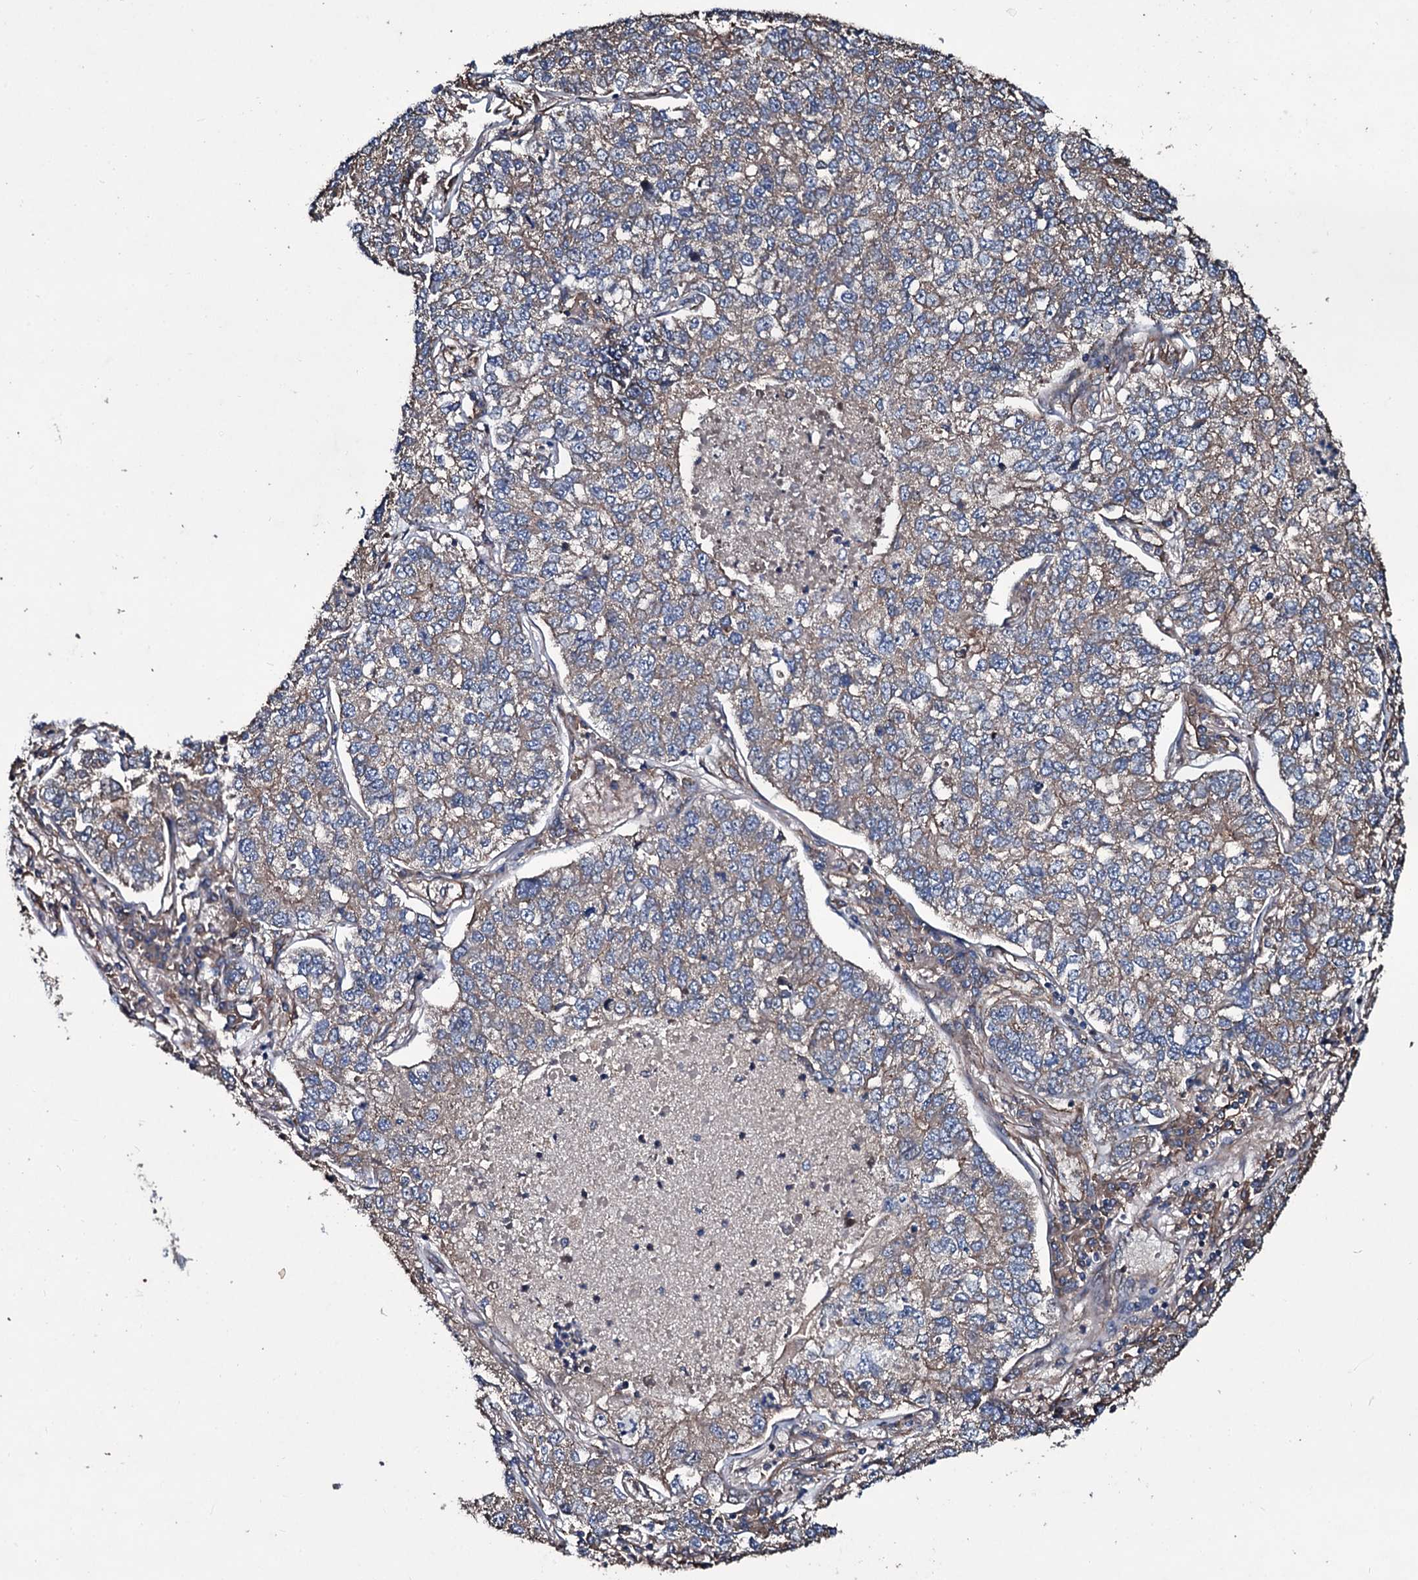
{"staining": {"intensity": "weak", "quantity": ">75%", "location": "cytoplasmic/membranous"}, "tissue": "lung cancer", "cell_type": "Tumor cells", "image_type": "cancer", "snomed": [{"axis": "morphology", "description": "Adenocarcinoma, NOS"}, {"axis": "topography", "description": "Lung"}], "caption": "Lung cancer (adenocarcinoma) stained for a protein demonstrates weak cytoplasmic/membranous positivity in tumor cells.", "gene": "DMAC2", "patient": {"sex": "male", "age": 49}}